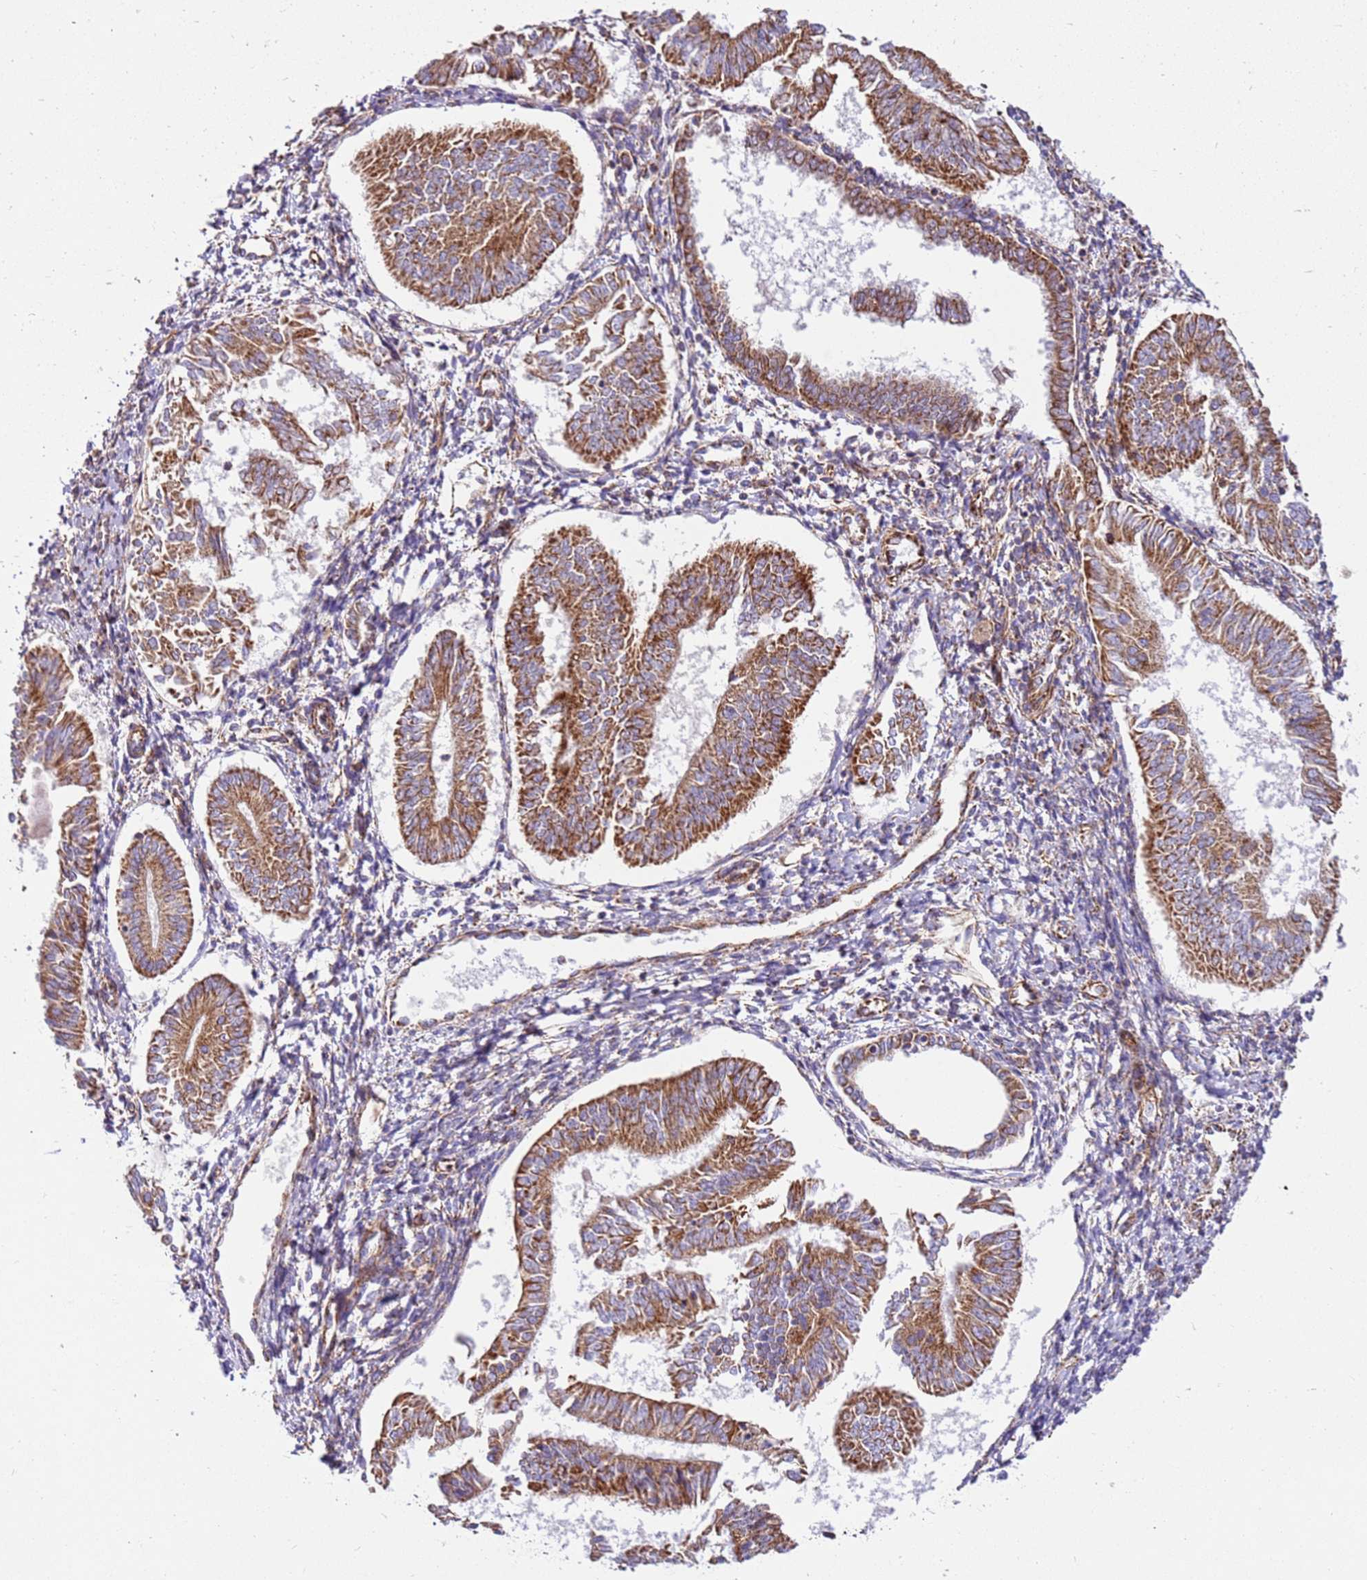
{"staining": {"intensity": "moderate", "quantity": ">75%", "location": "cytoplasmic/membranous"}, "tissue": "endometrial cancer", "cell_type": "Tumor cells", "image_type": "cancer", "snomed": [{"axis": "morphology", "description": "Adenocarcinoma, NOS"}, {"axis": "topography", "description": "Endometrium"}], "caption": "The histopathology image demonstrates immunohistochemical staining of endometrial adenocarcinoma. There is moderate cytoplasmic/membranous staining is present in about >75% of tumor cells. (DAB IHC, brown staining for protein, blue staining for nuclei).", "gene": "MRPL20", "patient": {"sex": "female", "age": 58}}